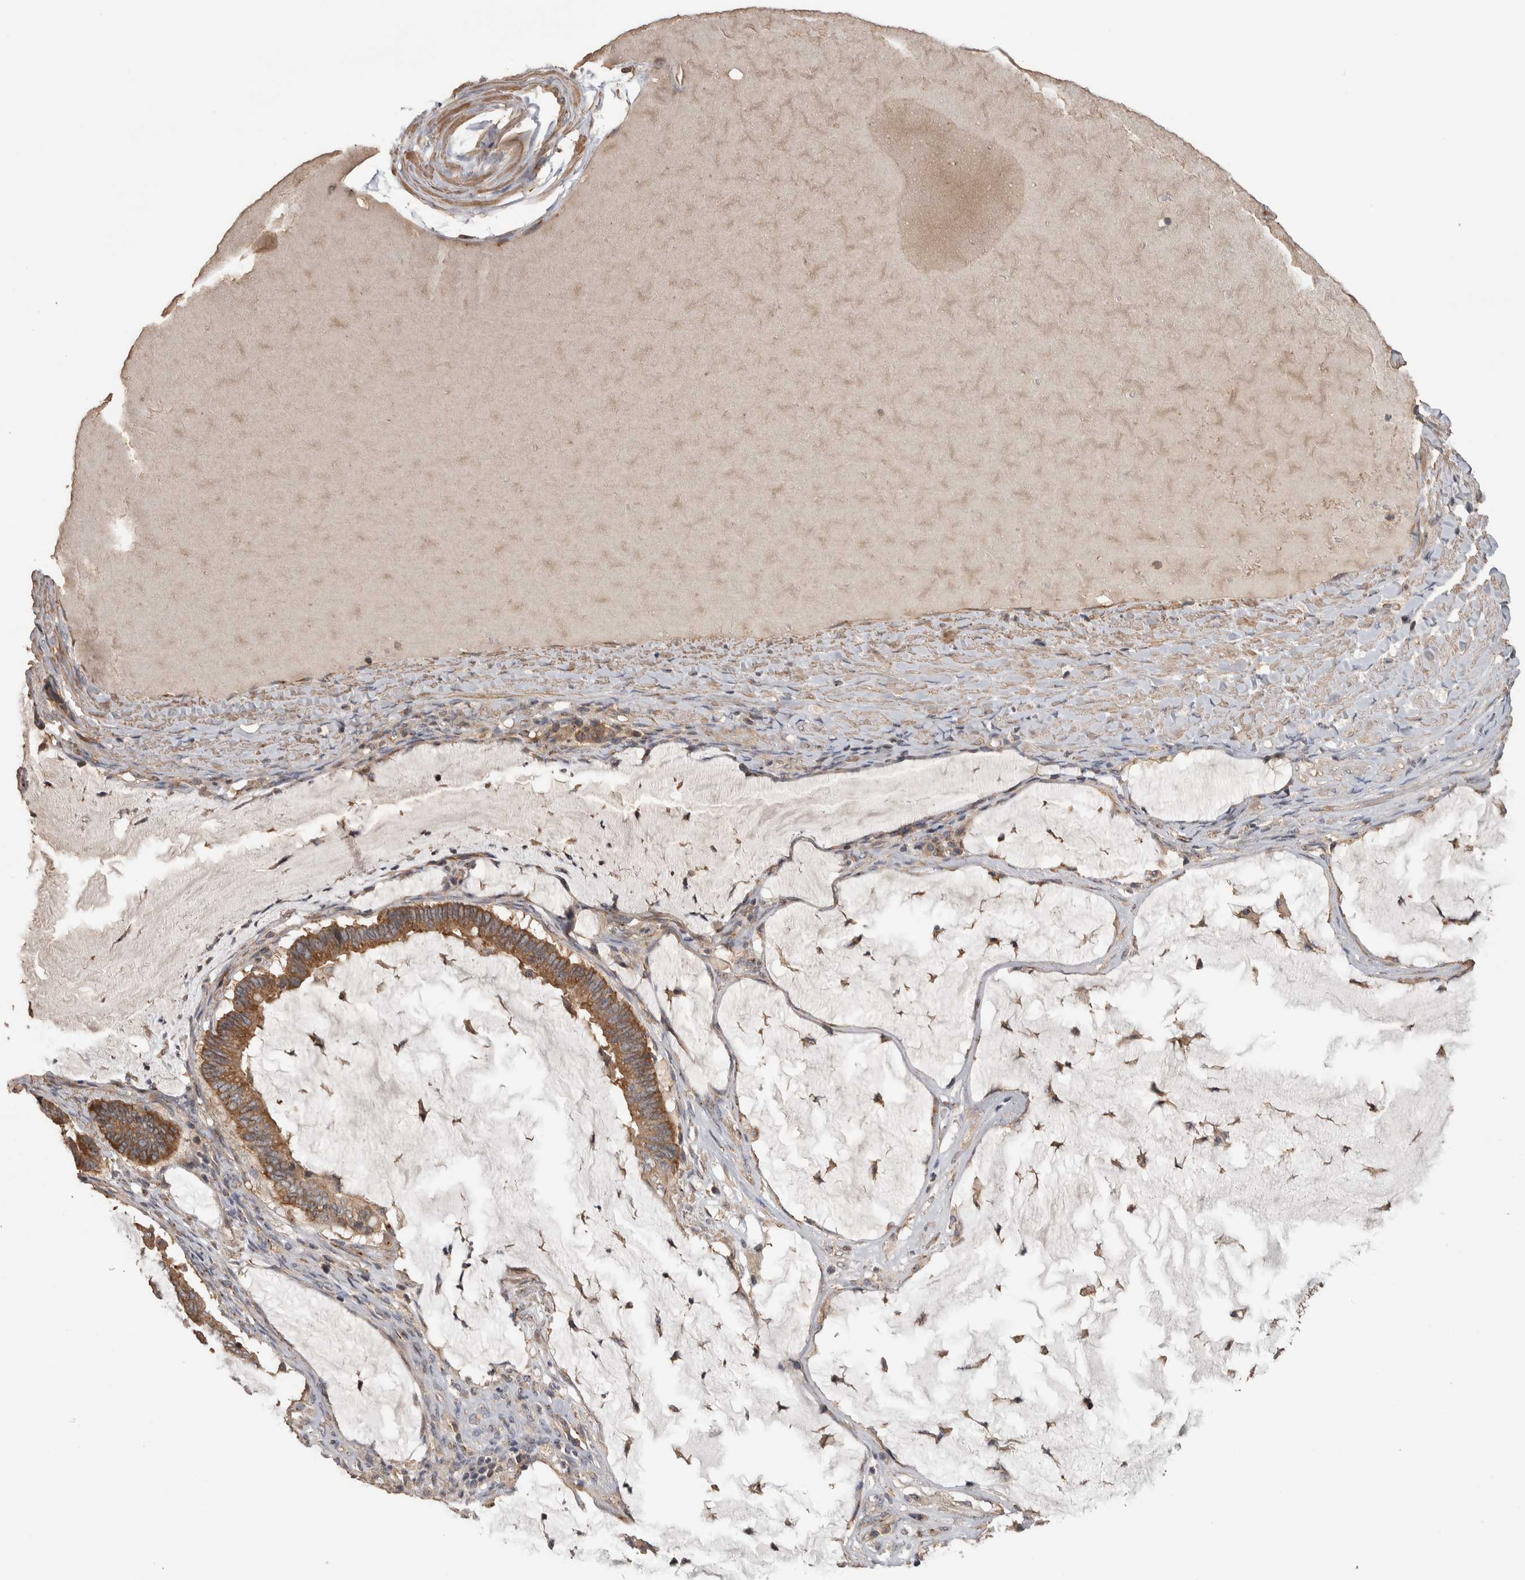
{"staining": {"intensity": "moderate", "quantity": ">75%", "location": "cytoplasmic/membranous"}, "tissue": "ovarian cancer", "cell_type": "Tumor cells", "image_type": "cancer", "snomed": [{"axis": "morphology", "description": "Cystadenocarcinoma, mucinous, NOS"}, {"axis": "topography", "description": "Ovary"}], "caption": "There is medium levels of moderate cytoplasmic/membranous positivity in tumor cells of ovarian cancer (mucinous cystadenocarcinoma), as demonstrated by immunohistochemical staining (brown color).", "gene": "IFRD1", "patient": {"sex": "female", "age": 61}}